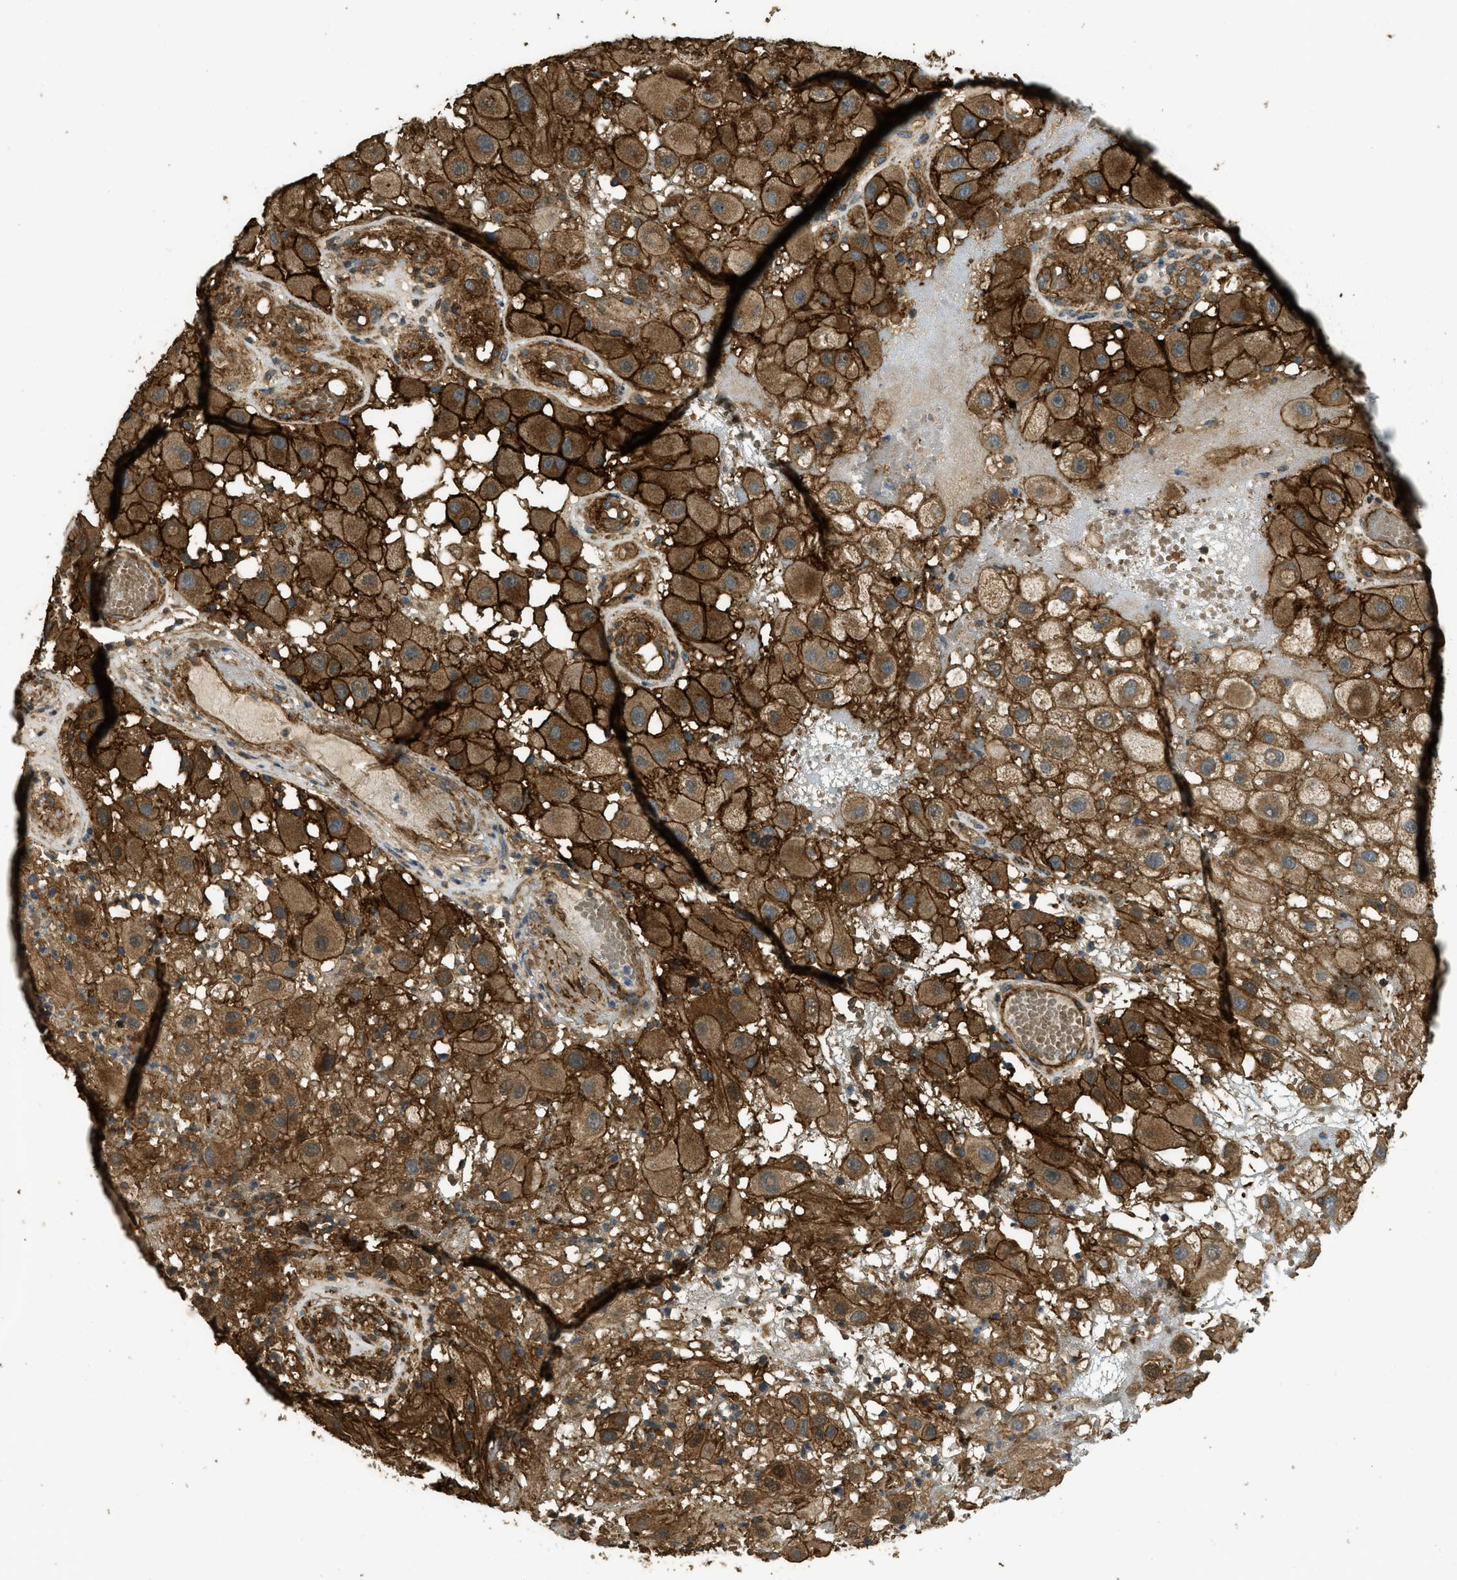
{"staining": {"intensity": "strong", "quantity": ">75%", "location": "cytoplasmic/membranous"}, "tissue": "melanoma", "cell_type": "Tumor cells", "image_type": "cancer", "snomed": [{"axis": "morphology", "description": "Malignant melanoma, NOS"}, {"axis": "topography", "description": "Skin"}], "caption": "Melanoma stained with a brown dye reveals strong cytoplasmic/membranous positive staining in about >75% of tumor cells.", "gene": "CD276", "patient": {"sex": "female", "age": 81}}